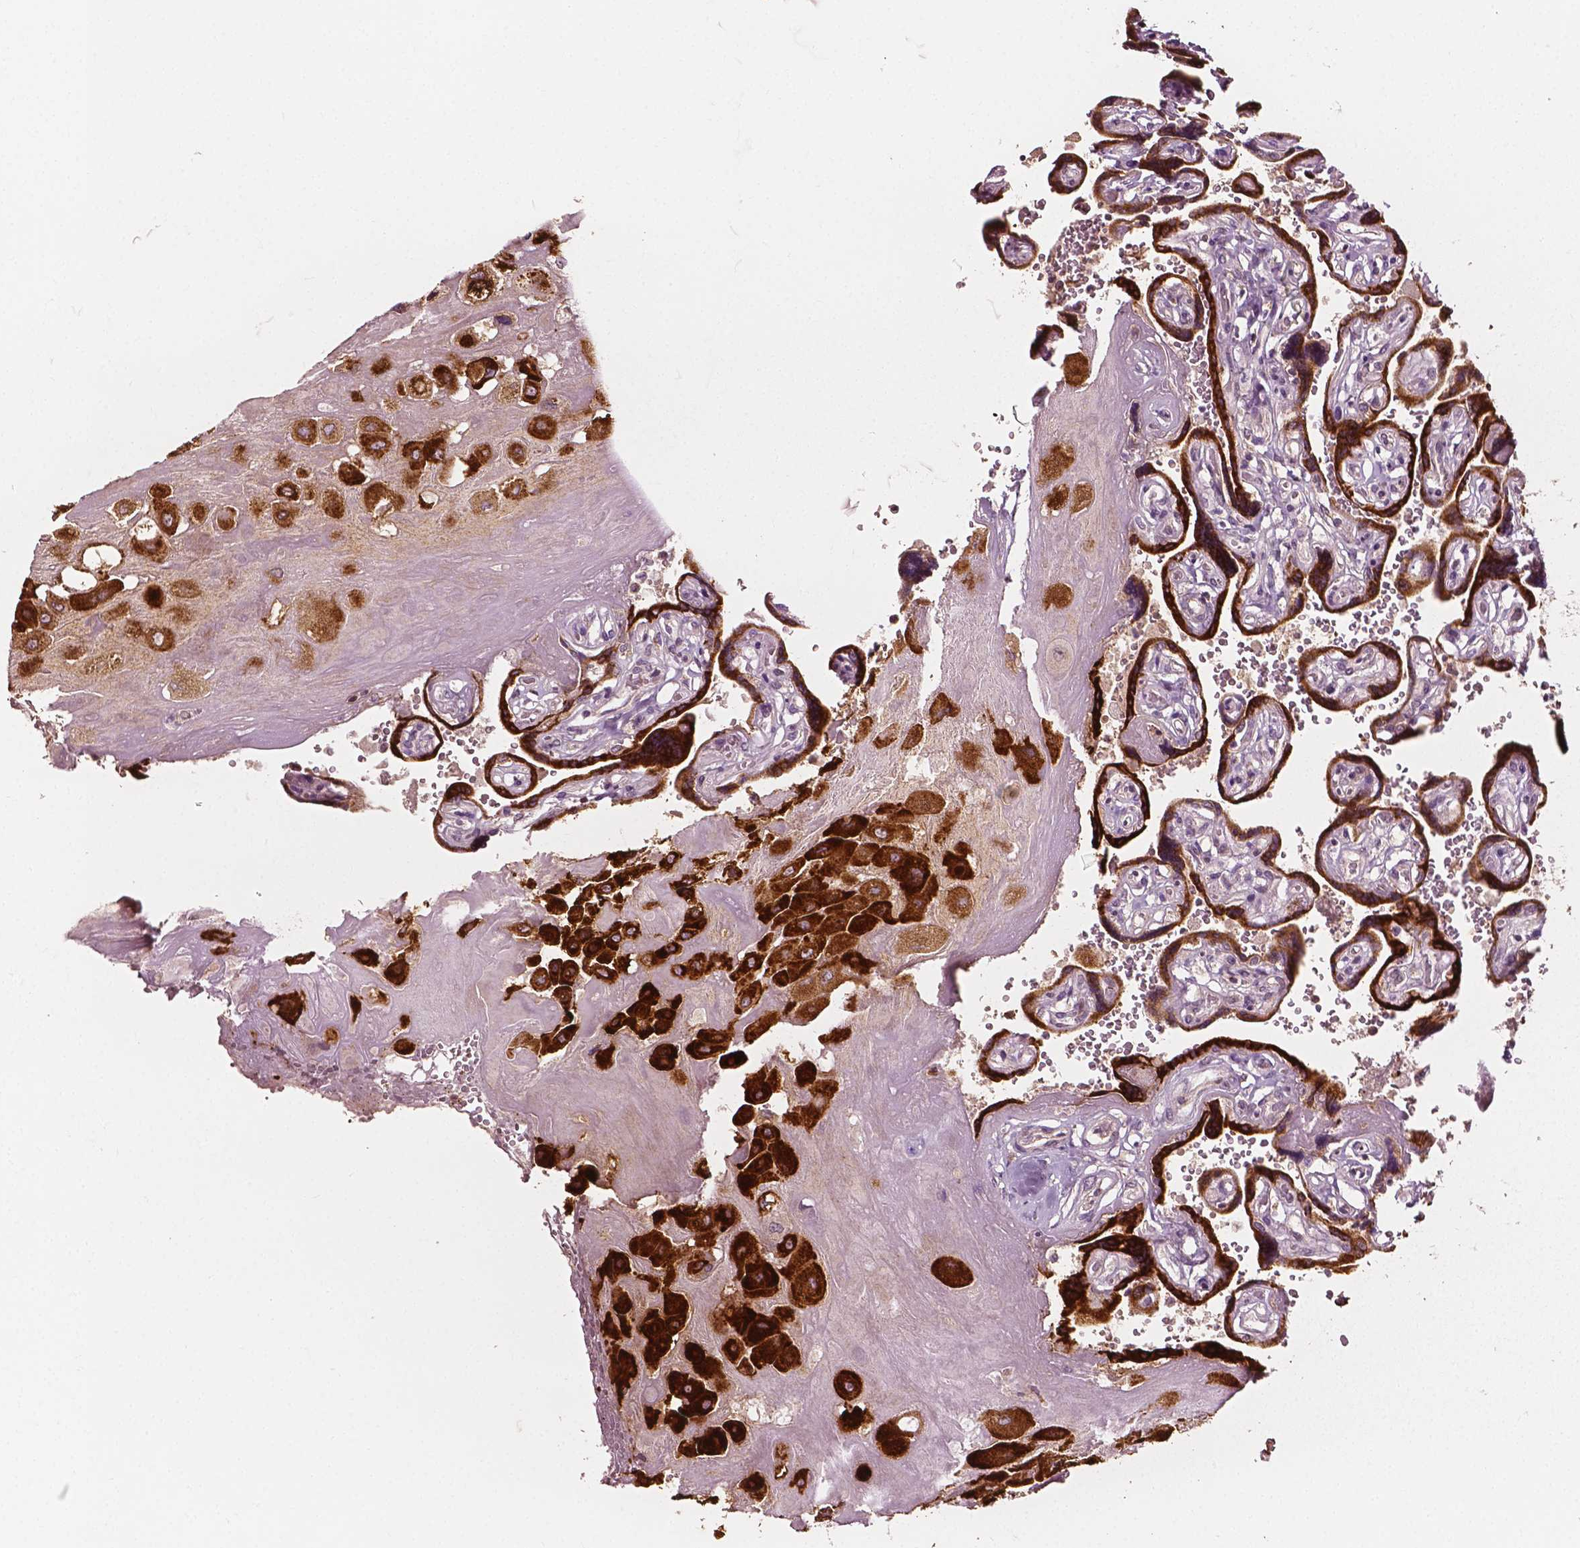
{"staining": {"intensity": "weak", "quantity": ">75%", "location": "cytoplasmic/membranous"}, "tissue": "placenta", "cell_type": "Decidual cells", "image_type": "normal", "snomed": [{"axis": "morphology", "description": "Normal tissue, NOS"}, {"axis": "topography", "description": "Placenta"}], "caption": "Protein positivity by IHC reveals weak cytoplasmic/membranous staining in approximately >75% of decidual cells in normal placenta.", "gene": "MCL1", "patient": {"sex": "female", "age": 32}}